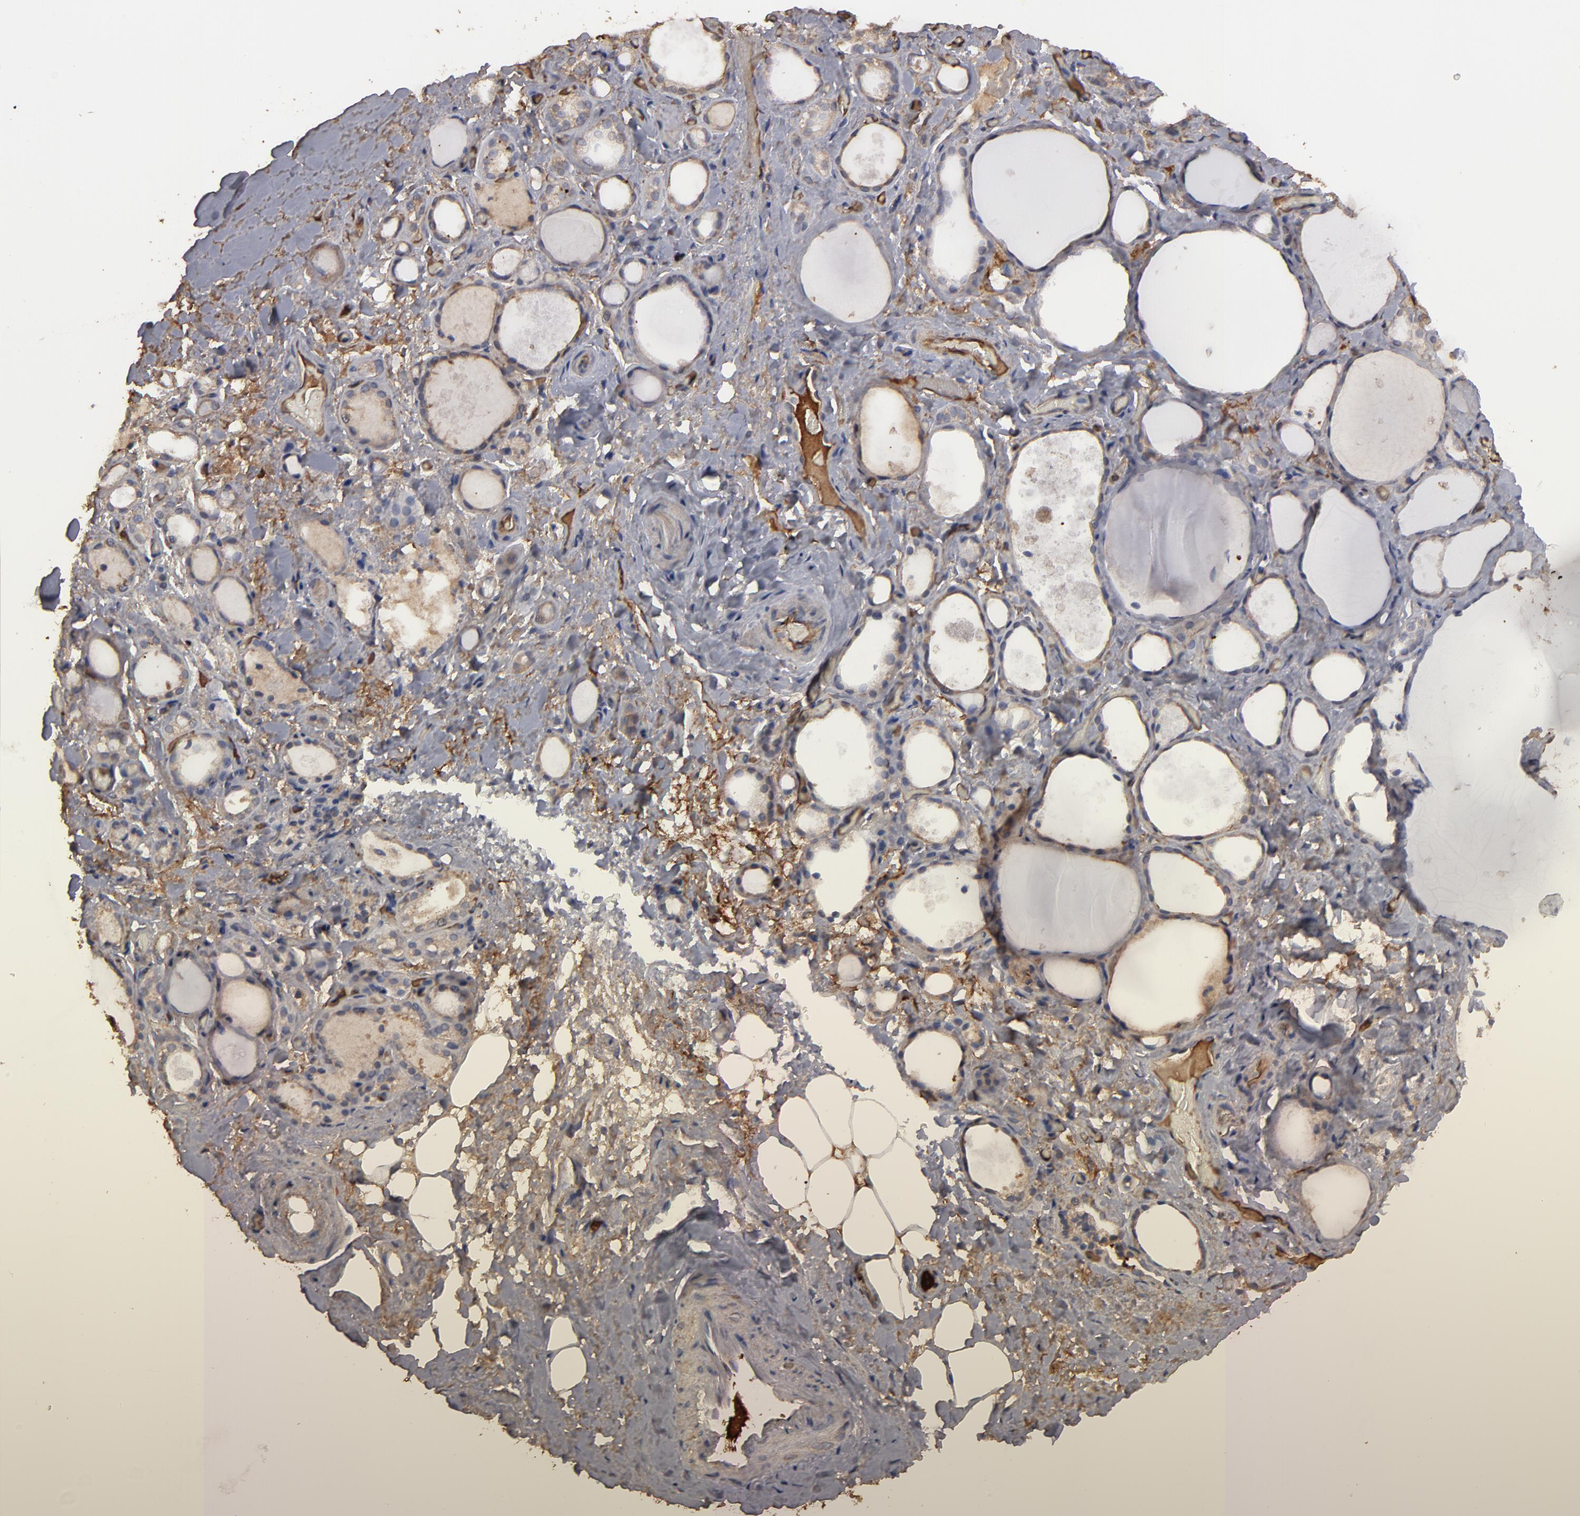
{"staining": {"intensity": "moderate", "quantity": "25%-75%", "location": "cytoplasmic/membranous"}, "tissue": "thyroid gland", "cell_type": "Glandular cells", "image_type": "normal", "snomed": [{"axis": "morphology", "description": "Normal tissue, NOS"}, {"axis": "topography", "description": "Thyroid gland"}], "caption": "Moderate cytoplasmic/membranous expression for a protein is appreciated in approximately 25%-75% of glandular cells of benign thyroid gland using IHC.", "gene": "RO60", "patient": {"sex": "female", "age": 75}}